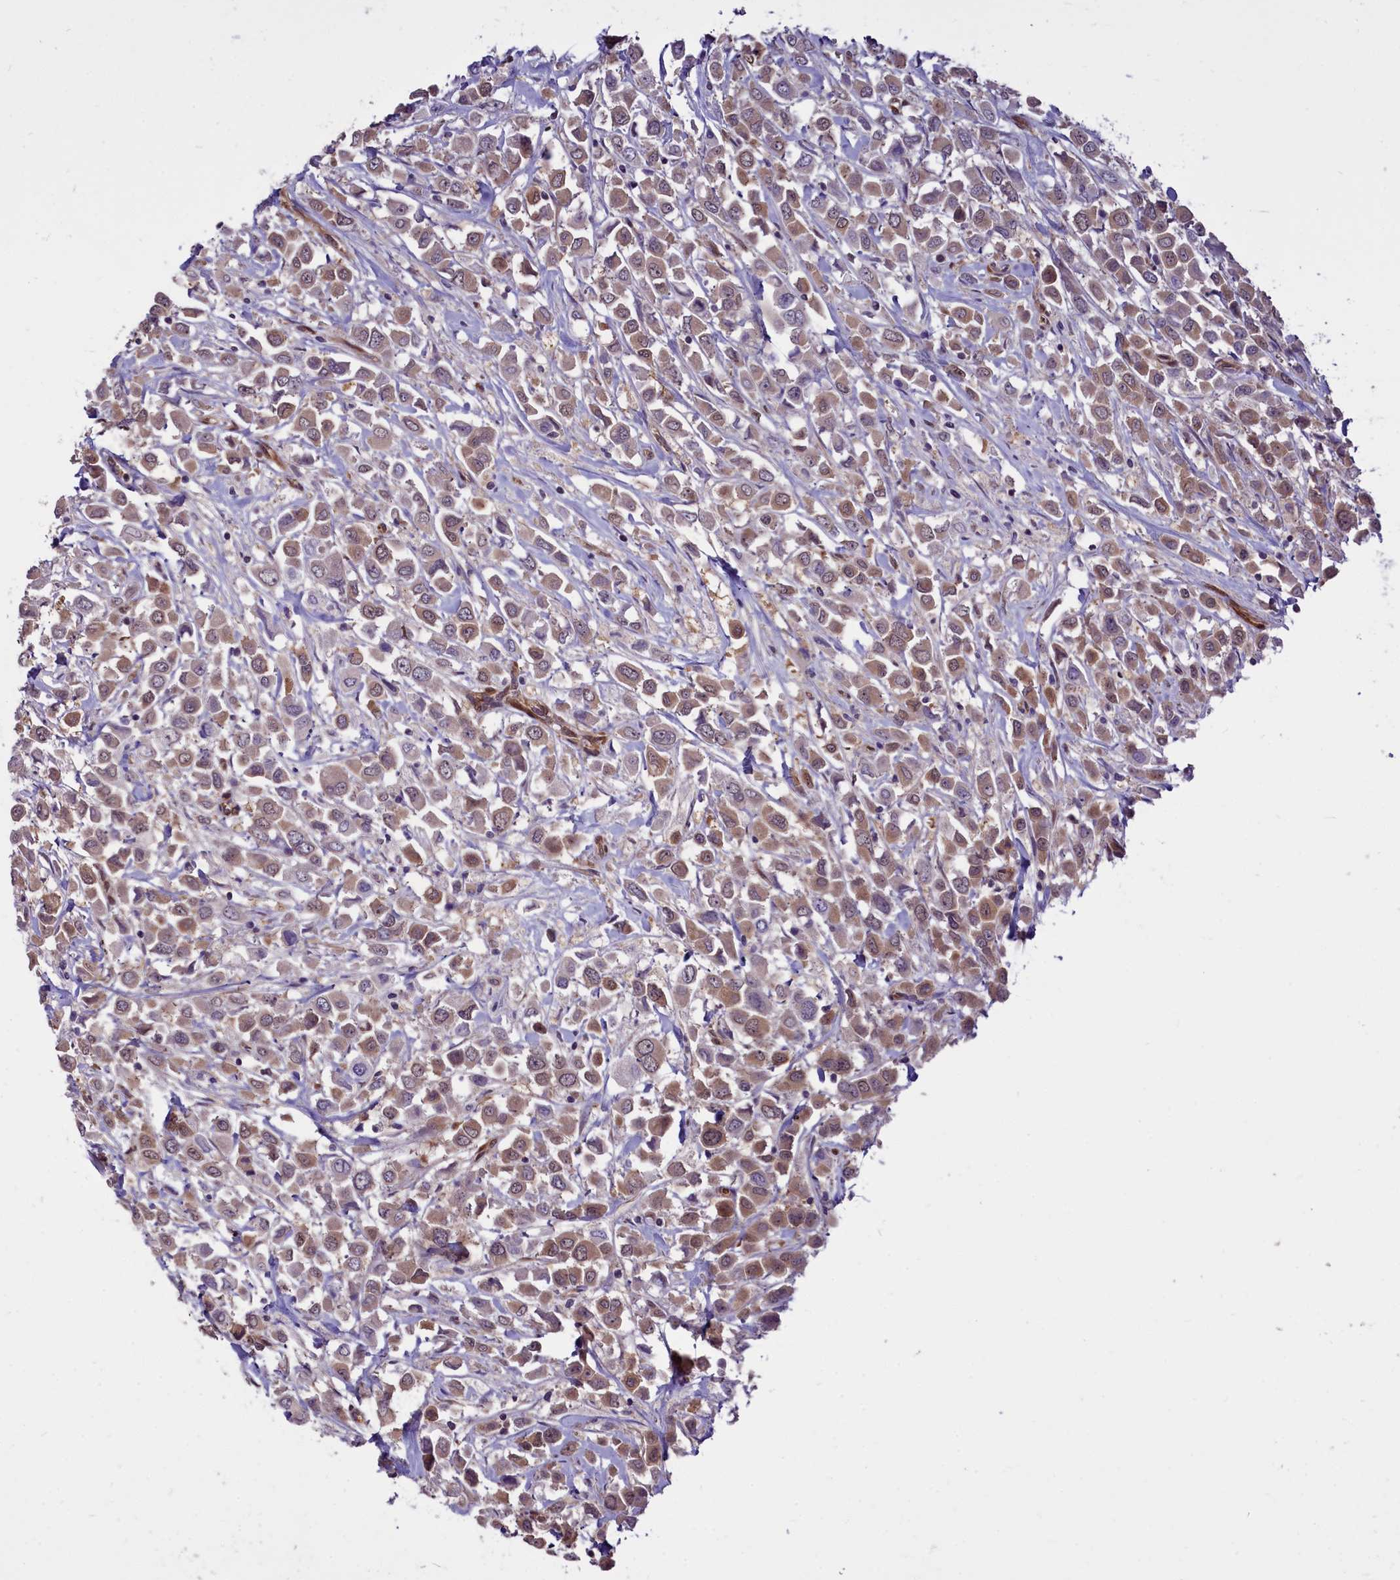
{"staining": {"intensity": "moderate", "quantity": ">75%", "location": "cytoplasmic/membranous"}, "tissue": "breast cancer", "cell_type": "Tumor cells", "image_type": "cancer", "snomed": [{"axis": "morphology", "description": "Duct carcinoma"}, {"axis": "topography", "description": "Breast"}], "caption": "IHC image of neoplastic tissue: infiltrating ductal carcinoma (breast) stained using IHC shows medium levels of moderate protein expression localized specifically in the cytoplasmic/membranous of tumor cells, appearing as a cytoplasmic/membranous brown color.", "gene": "BCAR1", "patient": {"sex": "female", "age": 61}}